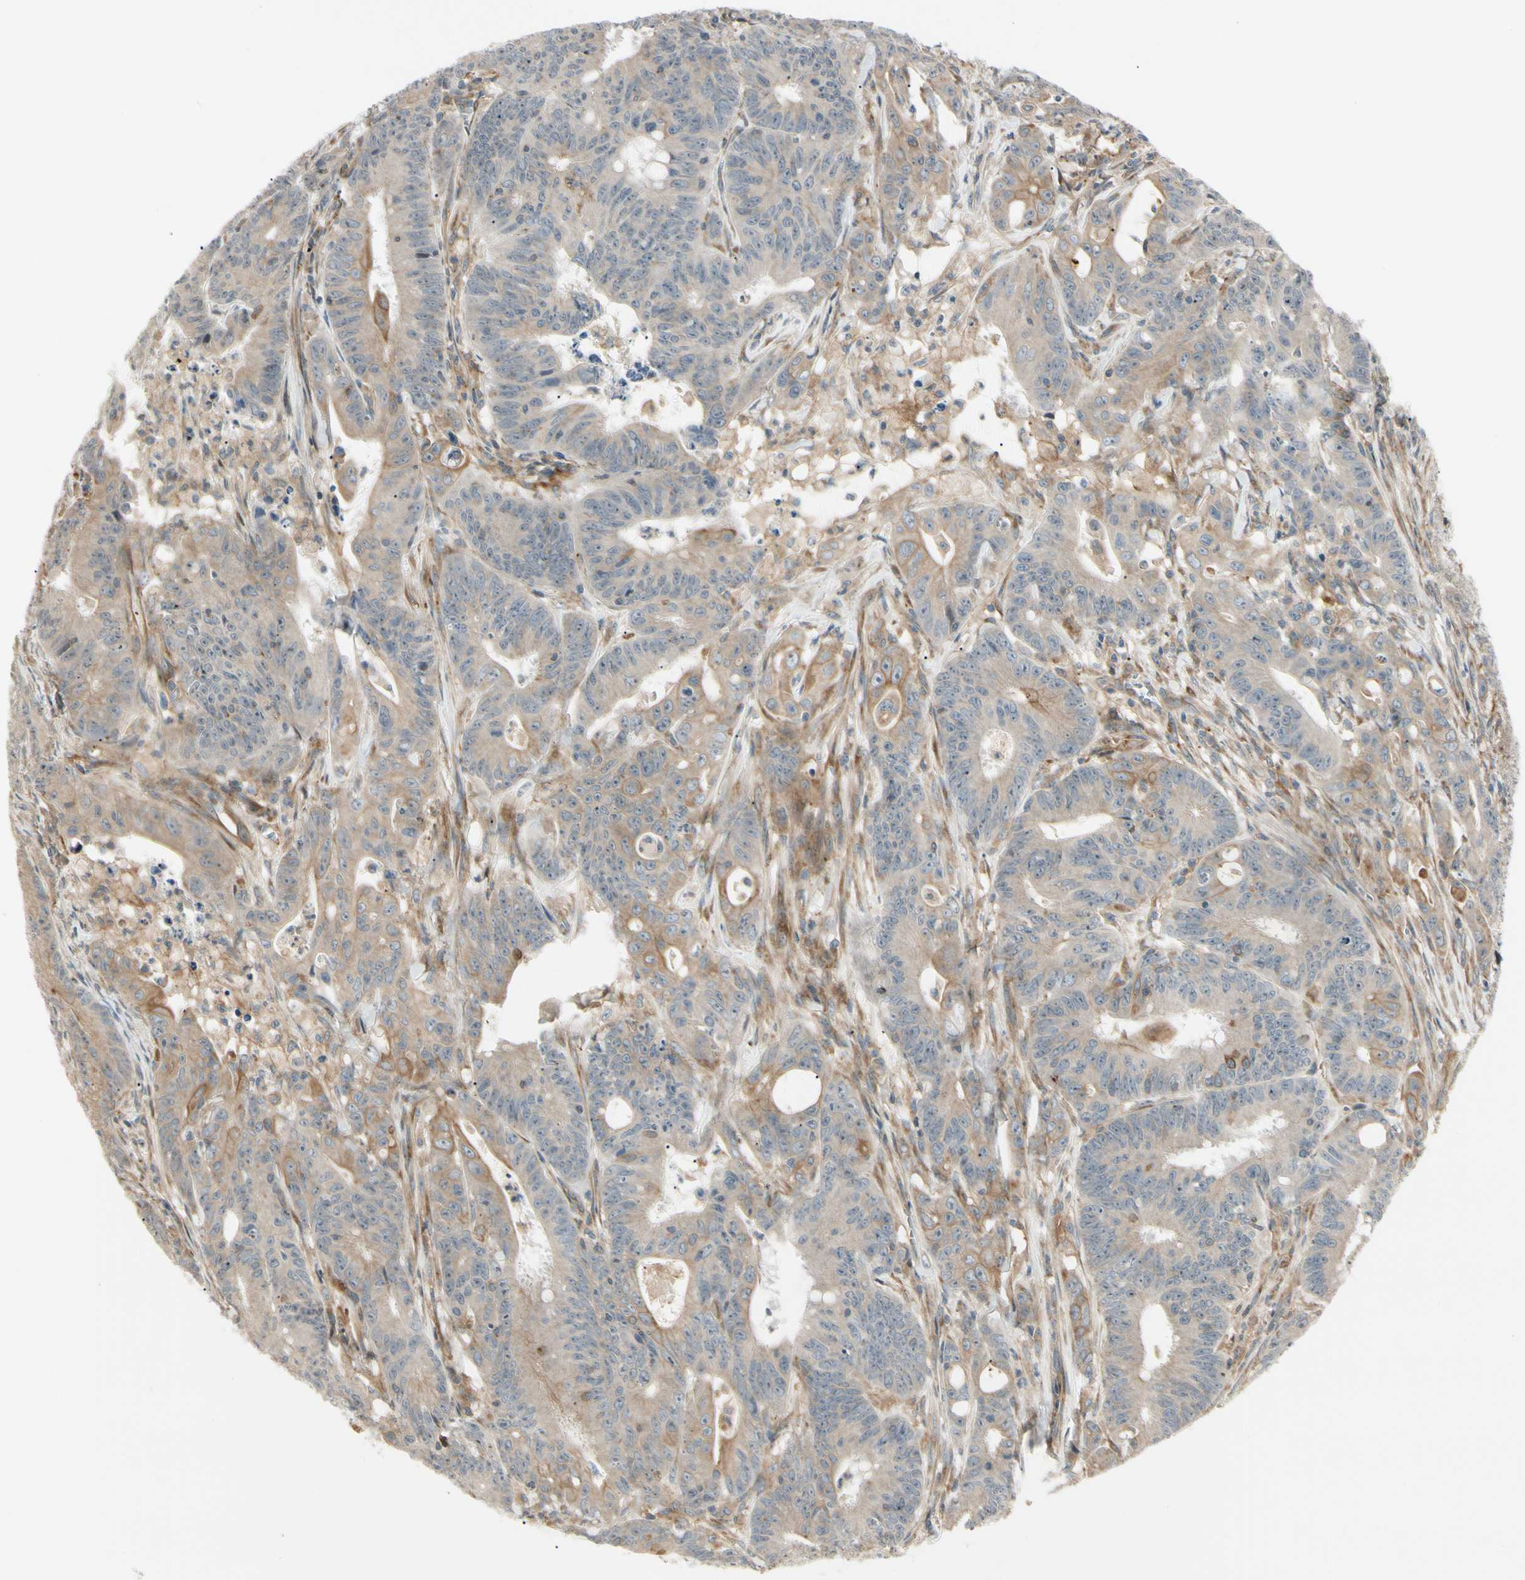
{"staining": {"intensity": "moderate", "quantity": "25%-75%", "location": "cytoplasmic/membranous"}, "tissue": "colorectal cancer", "cell_type": "Tumor cells", "image_type": "cancer", "snomed": [{"axis": "morphology", "description": "Adenocarcinoma, NOS"}, {"axis": "topography", "description": "Colon"}], "caption": "Tumor cells display medium levels of moderate cytoplasmic/membranous staining in approximately 25%-75% of cells in colorectal adenocarcinoma.", "gene": "FNDC3B", "patient": {"sex": "male", "age": 45}}